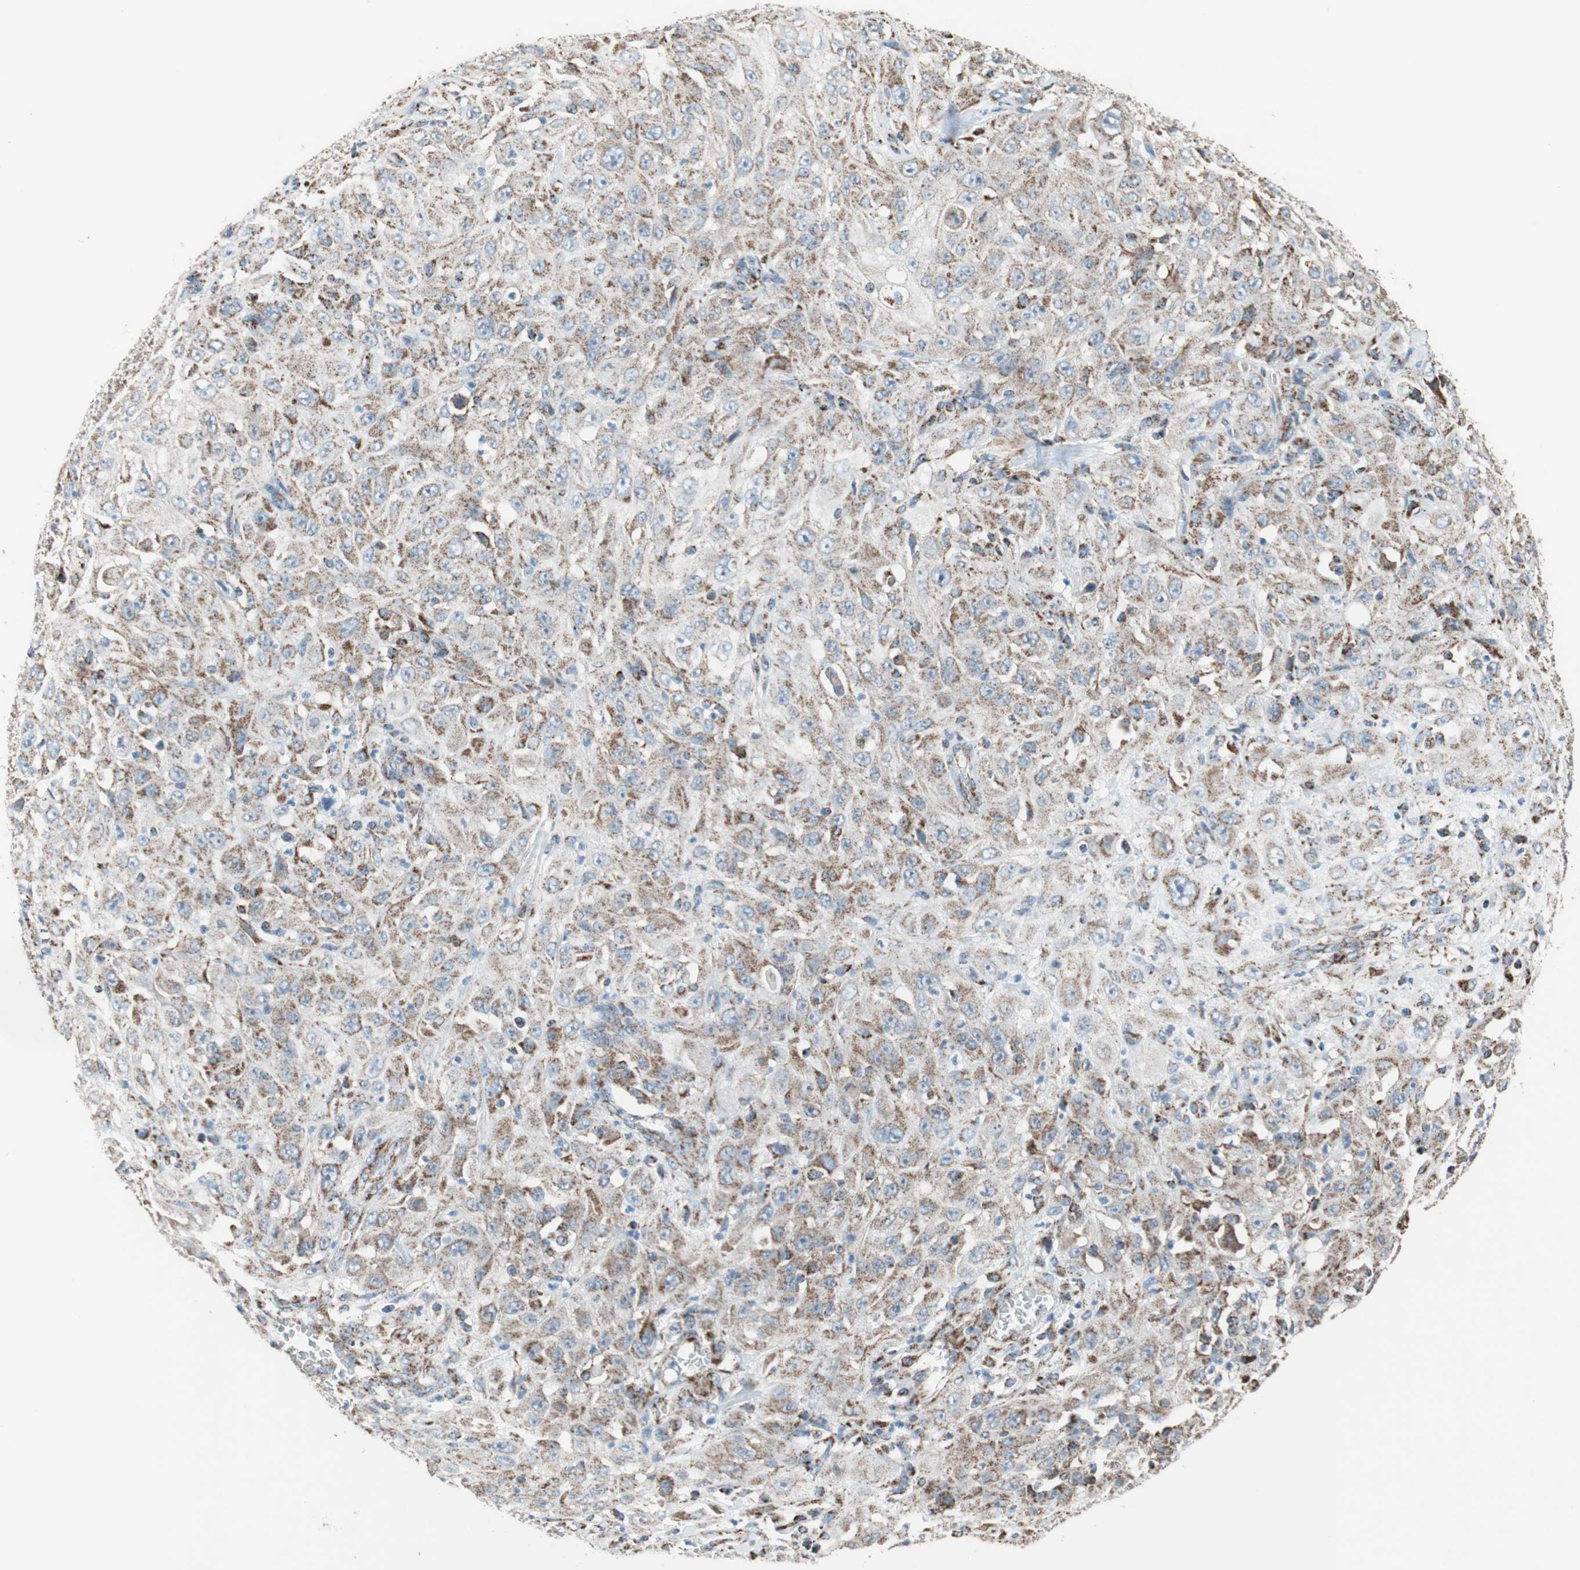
{"staining": {"intensity": "moderate", "quantity": ">75%", "location": "cytoplasmic/membranous"}, "tissue": "skin cancer", "cell_type": "Tumor cells", "image_type": "cancer", "snomed": [{"axis": "morphology", "description": "Squamous cell carcinoma, NOS"}, {"axis": "morphology", "description": "Squamous cell carcinoma, metastatic, NOS"}, {"axis": "topography", "description": "Skin"}, {"axis": "topography", "description": "Lymph node"}], "caption": "Human skin cancer stained with a brown dye exhibits moderate cytoplasmic/membranous positive expression in about >75% of tumor cells.", "gene": "PCSK4", "patient": {"sex": "male", "age": 75}}